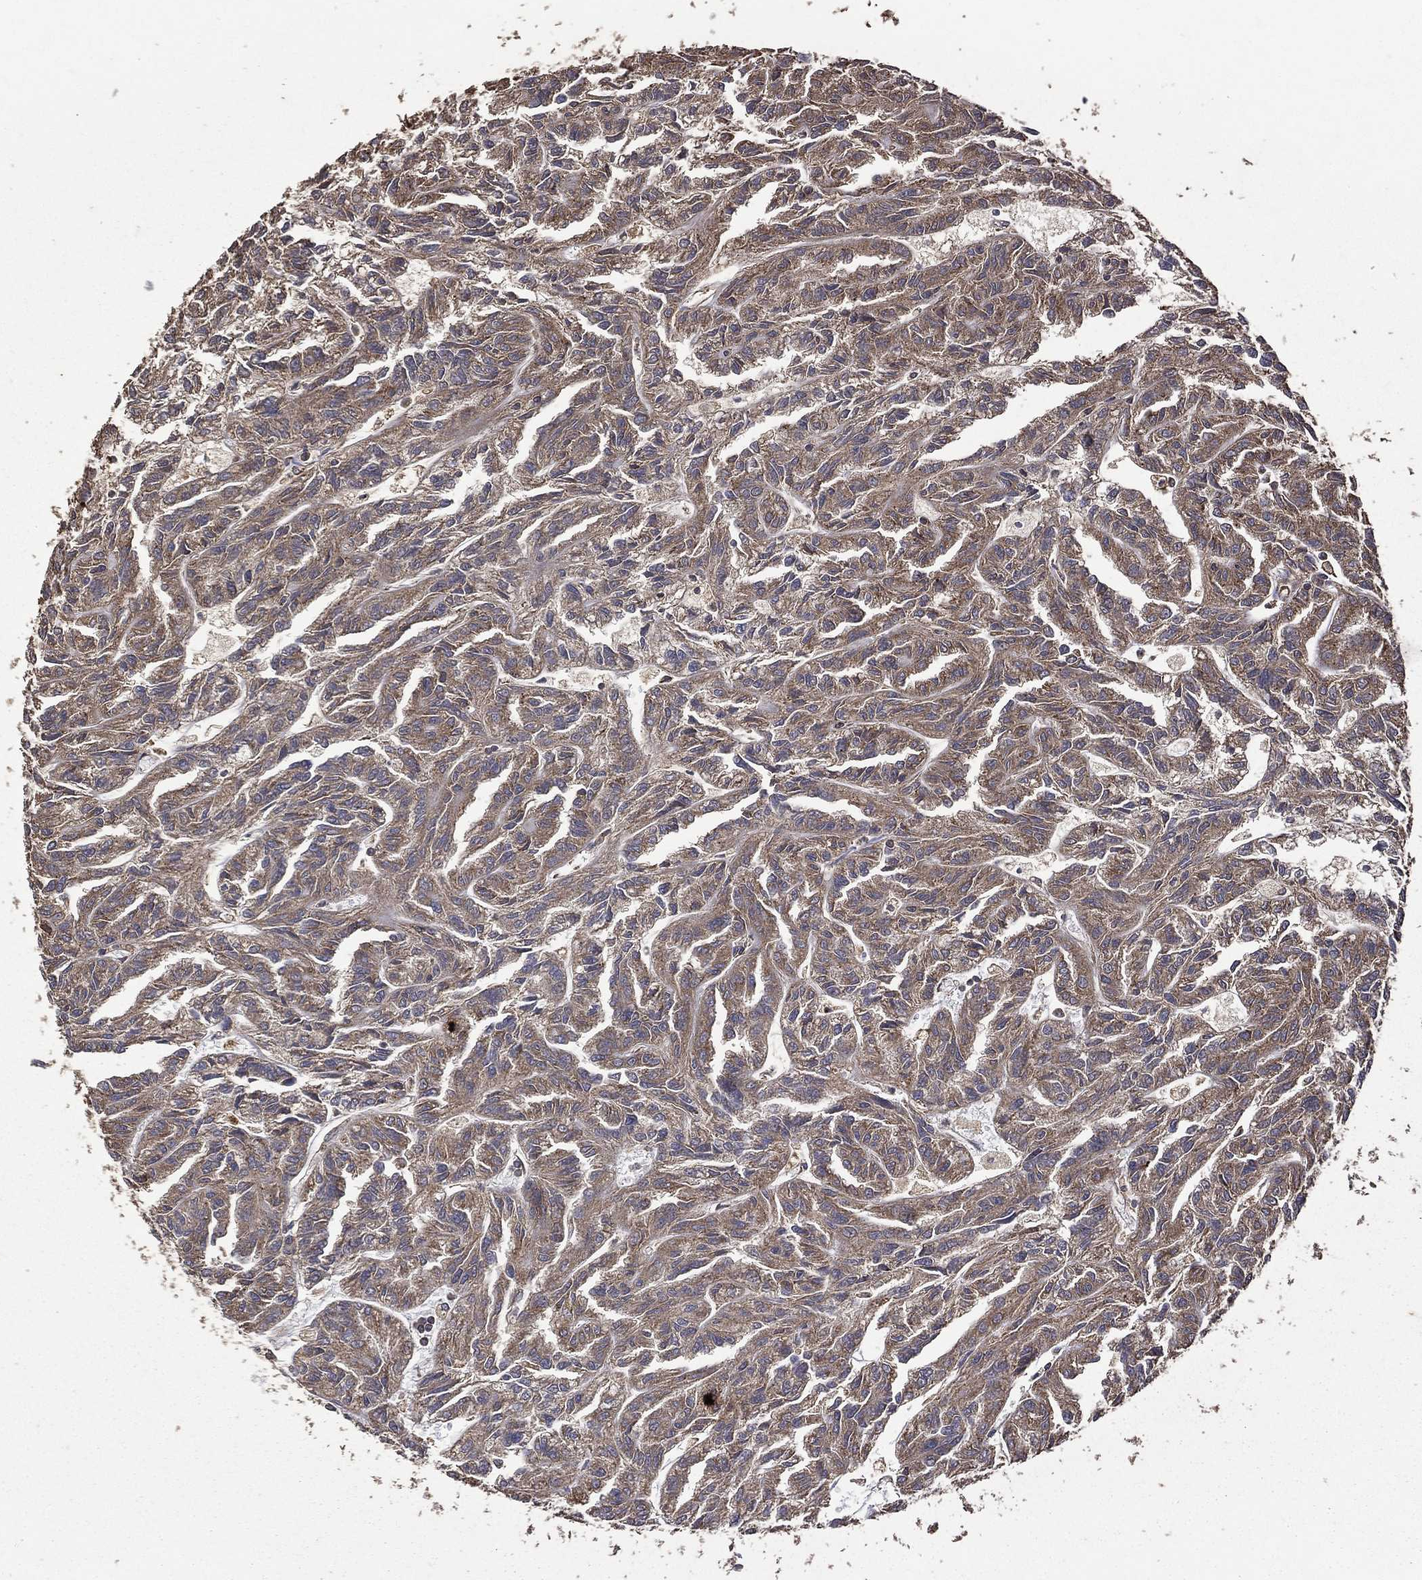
{"staining": {"intensity": "moderate", "quantity": ">75%", "location": "cytoplasmic/membranous"}, "tissue": "renal cancer", "cell_type": "Tumor cells", "image_type": "cancer", "snomed": [{"axis": "morphology", "description": "Adenocarcinoma, NOS"}, {"axis": "topography", "description": "Kidney"}], "caption": "This image reveals IHC staining of renal adenocarcinoma, with medium moderate cytoplasmic/membranous staining in about >75% of tumor cells.", "gene": "METTL27", "patient": {"sex": "male", "age": 79}}